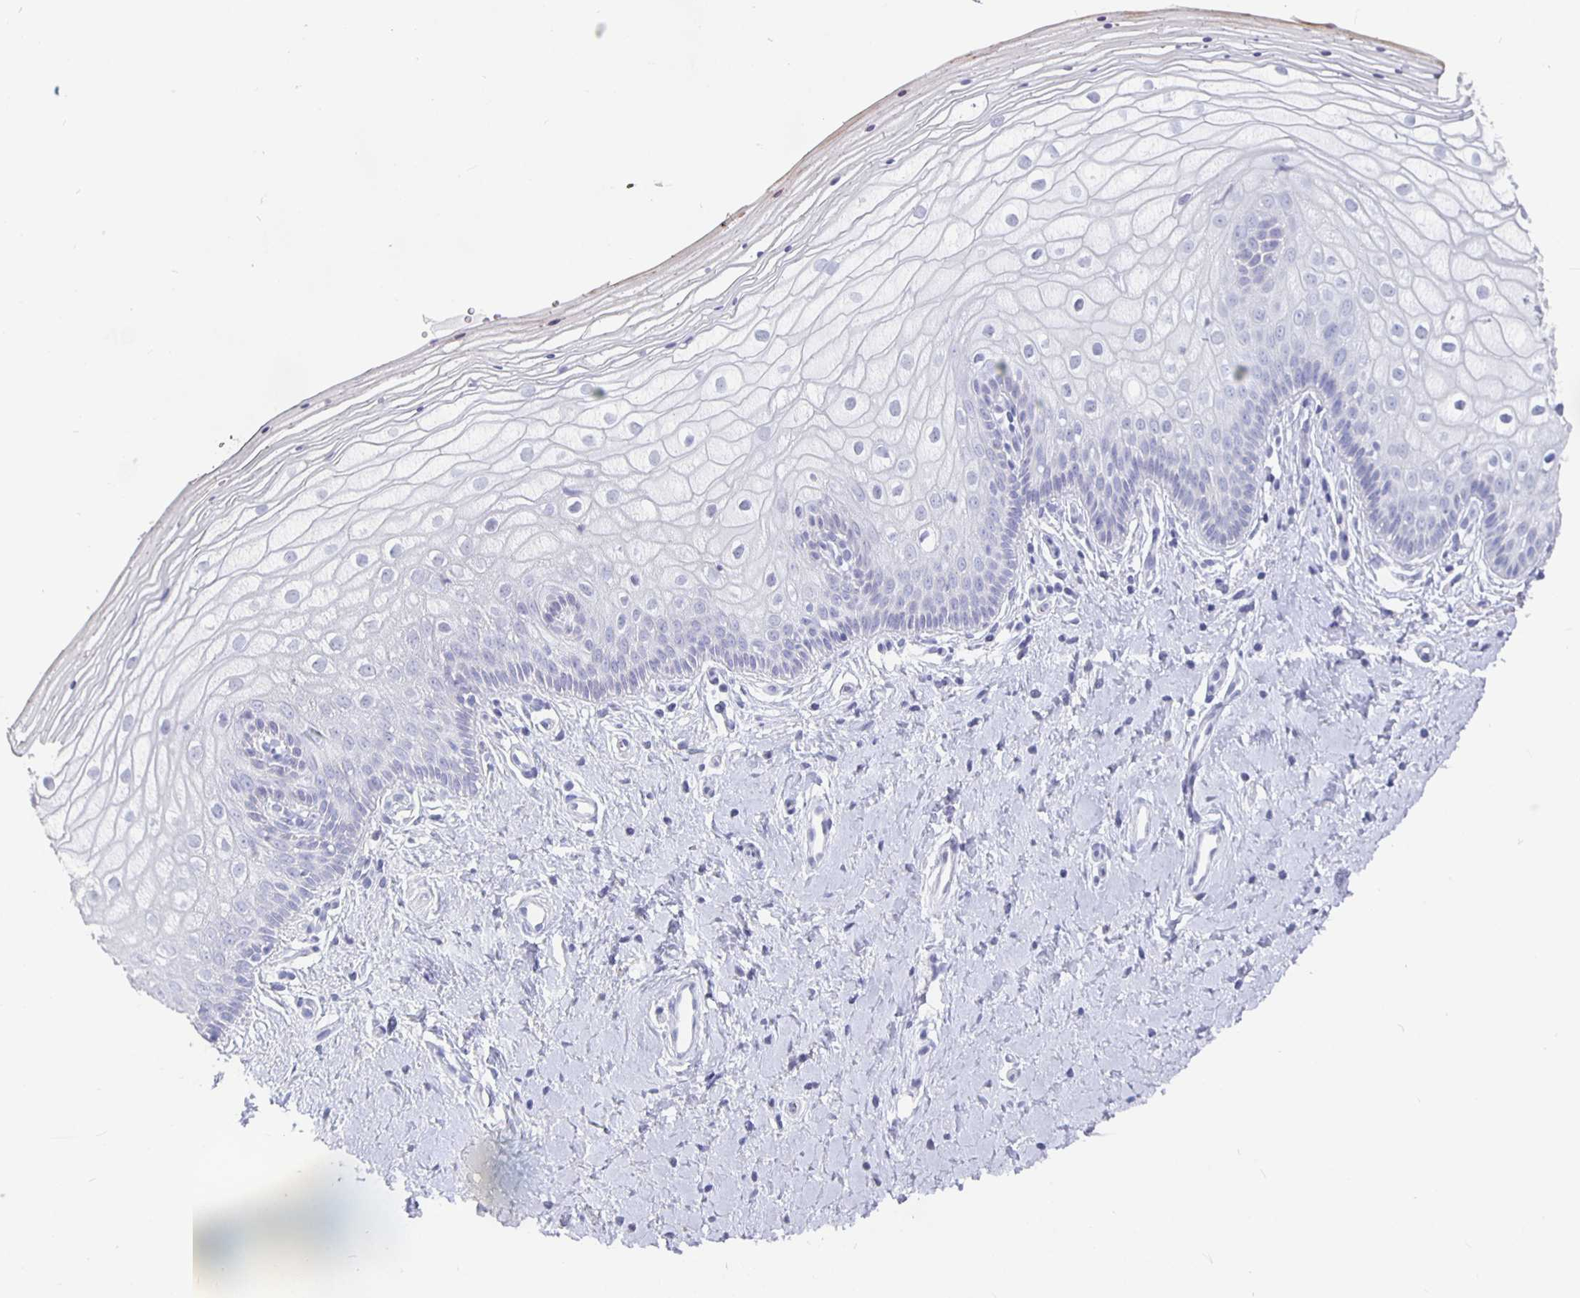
{"staining": {"intensity": "negative", "quantity": "none", "location": "none"}, "tissue": "vagina", "cell_type": "Squamous epithelial cells", "image_type": "normal", "snomed": [{"axis": "morphology", "description": "Normal tissue, NOS"}, {"axis": "topography", "description": "Vagina"}], "caption": "Histopathology image shows no significant protein expression in squamous epithelial cells of benign vagina. (Immunohistochemistry, brightfield microscopy, high magnification).", "gene": "GPX4", "patient": {"sex": "female", "age": 39}}